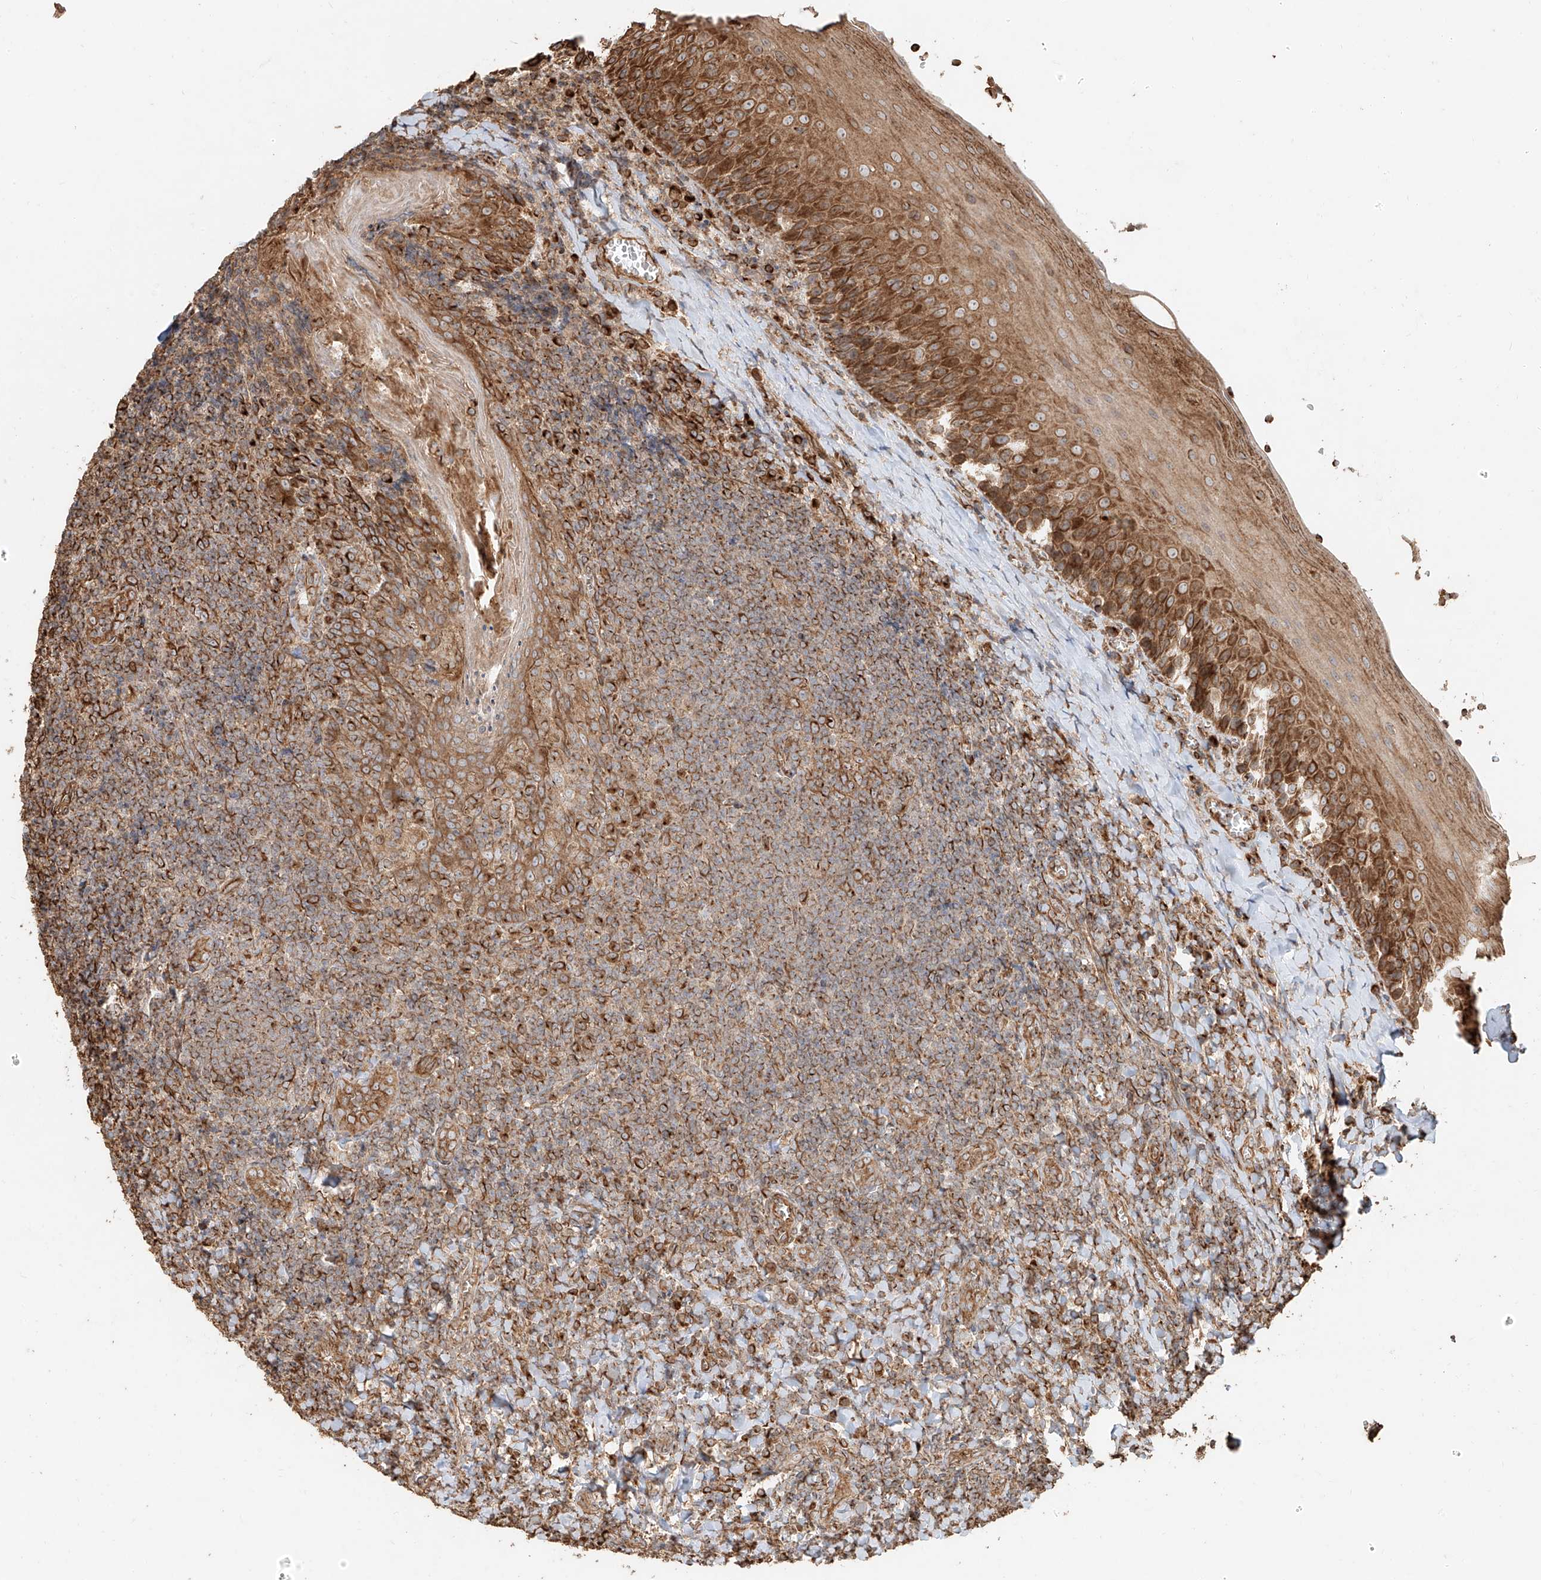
{"staining": {"intensity": "moderate", "quantity": ">75%", "location": "cytoplasmic/membranous"}, "tissue": "tonsil", "cell_type": "Germinal center cells", "image_type": "normal", "snomed": [{"axis": "morphology", "description": "Normal tissue, NOS"}, {"axis": "topography", "description": "Tonsil"}], "caption": "Moderate cytoplasmic/membranous positivity is present in approximately >75% of germinal center cells in benign tonsil. (DAB (3,3'-diaminobenzidine) IHC with brightfield microscopy, high magnification).", "gene": "EFNB1", "patient": {"sex": "male", "age": 27}}